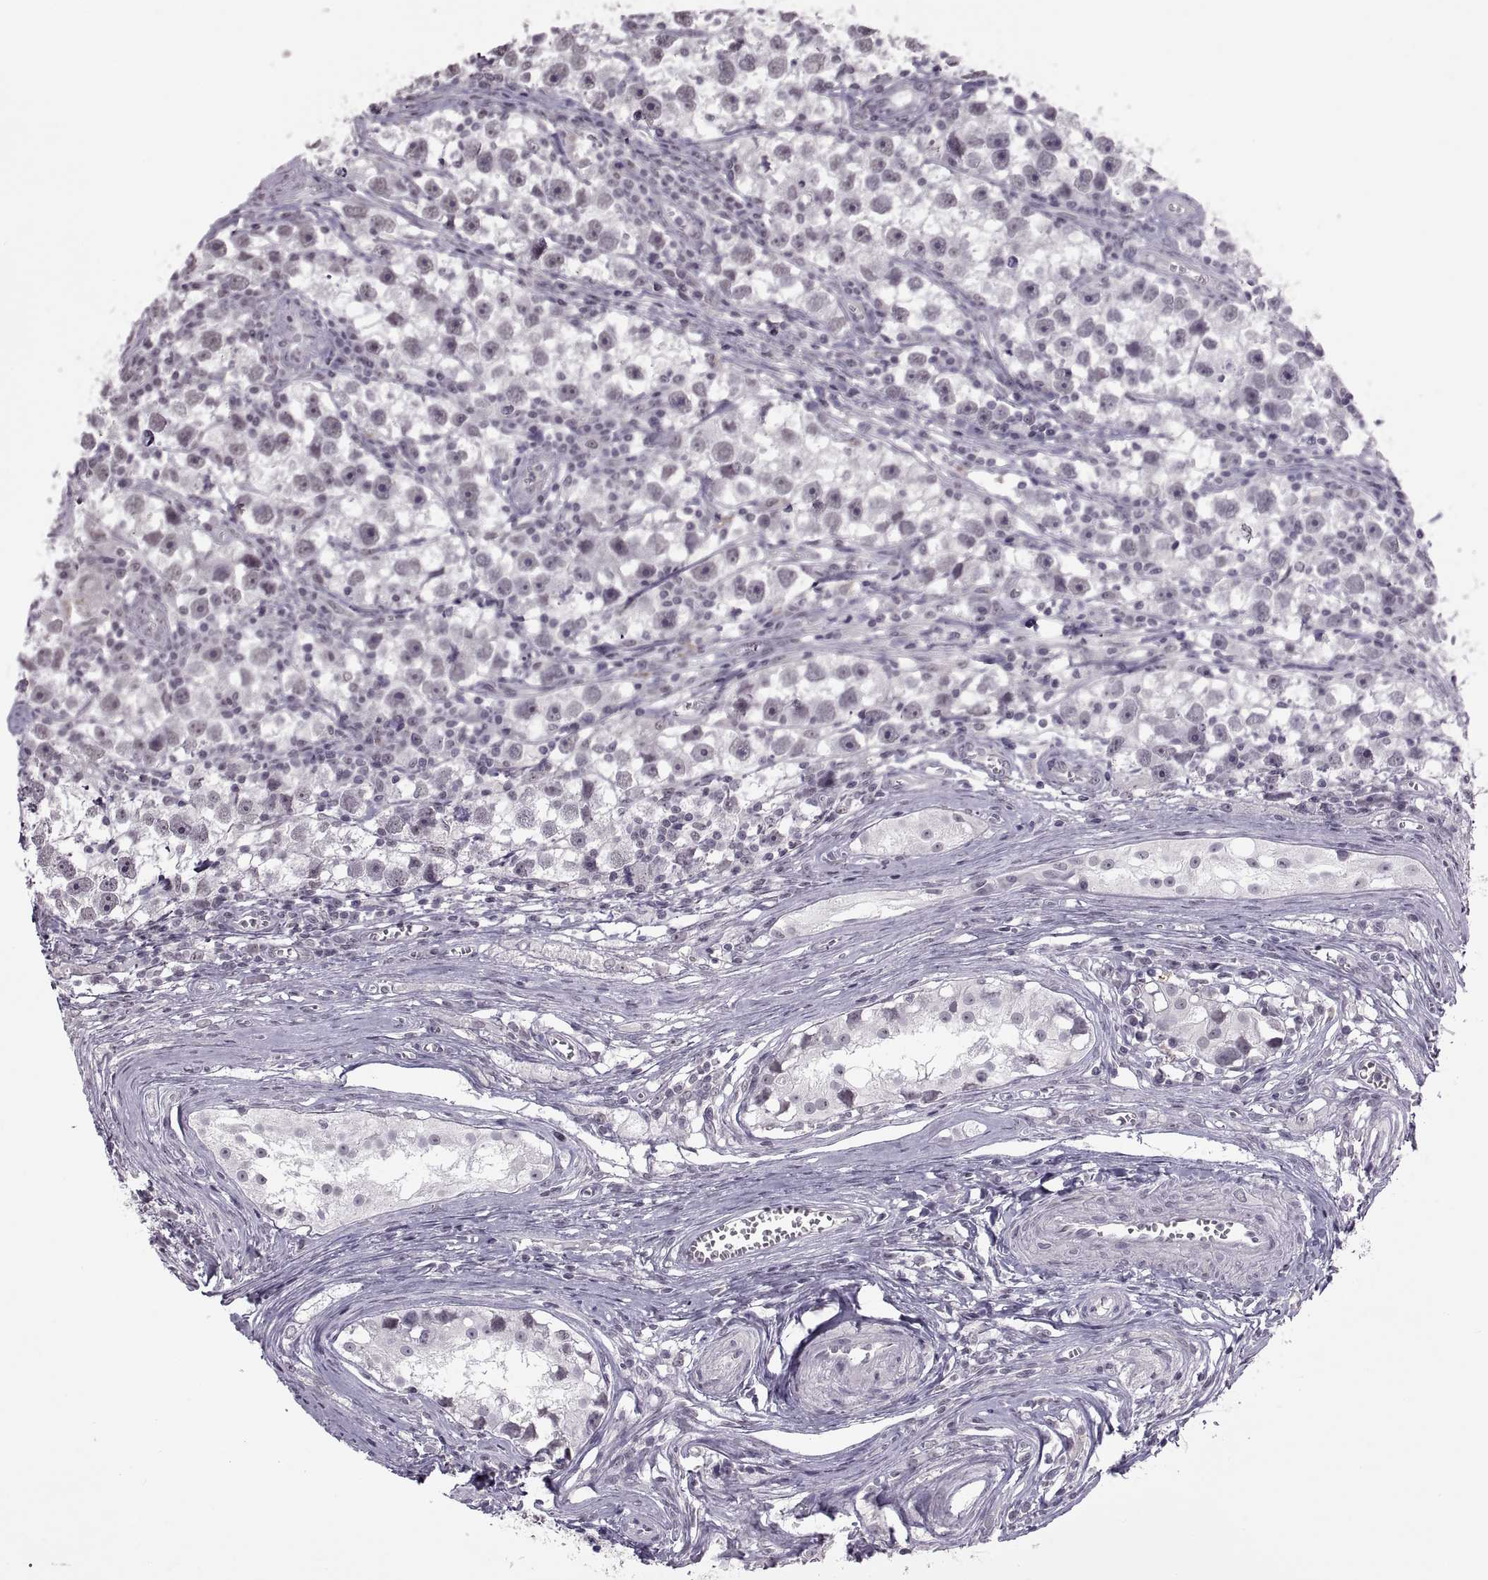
{"staining": {"intensity": "negative", "quantity": "none", "location": "none"}, "tissue": "testis cancer", "cell_type": "Tumor cells", "image_type": "cancer", "snomed": [{"axis": "morphology", "description": "Seminoma, NOS"}, {"axis": "topography", "description": "Testis"}], "caption": "Image shows no protein positivity in tumor cells of testis cancer tissue.", "gene": "OTP", "patient": {"sex": "male", "age": 30}}